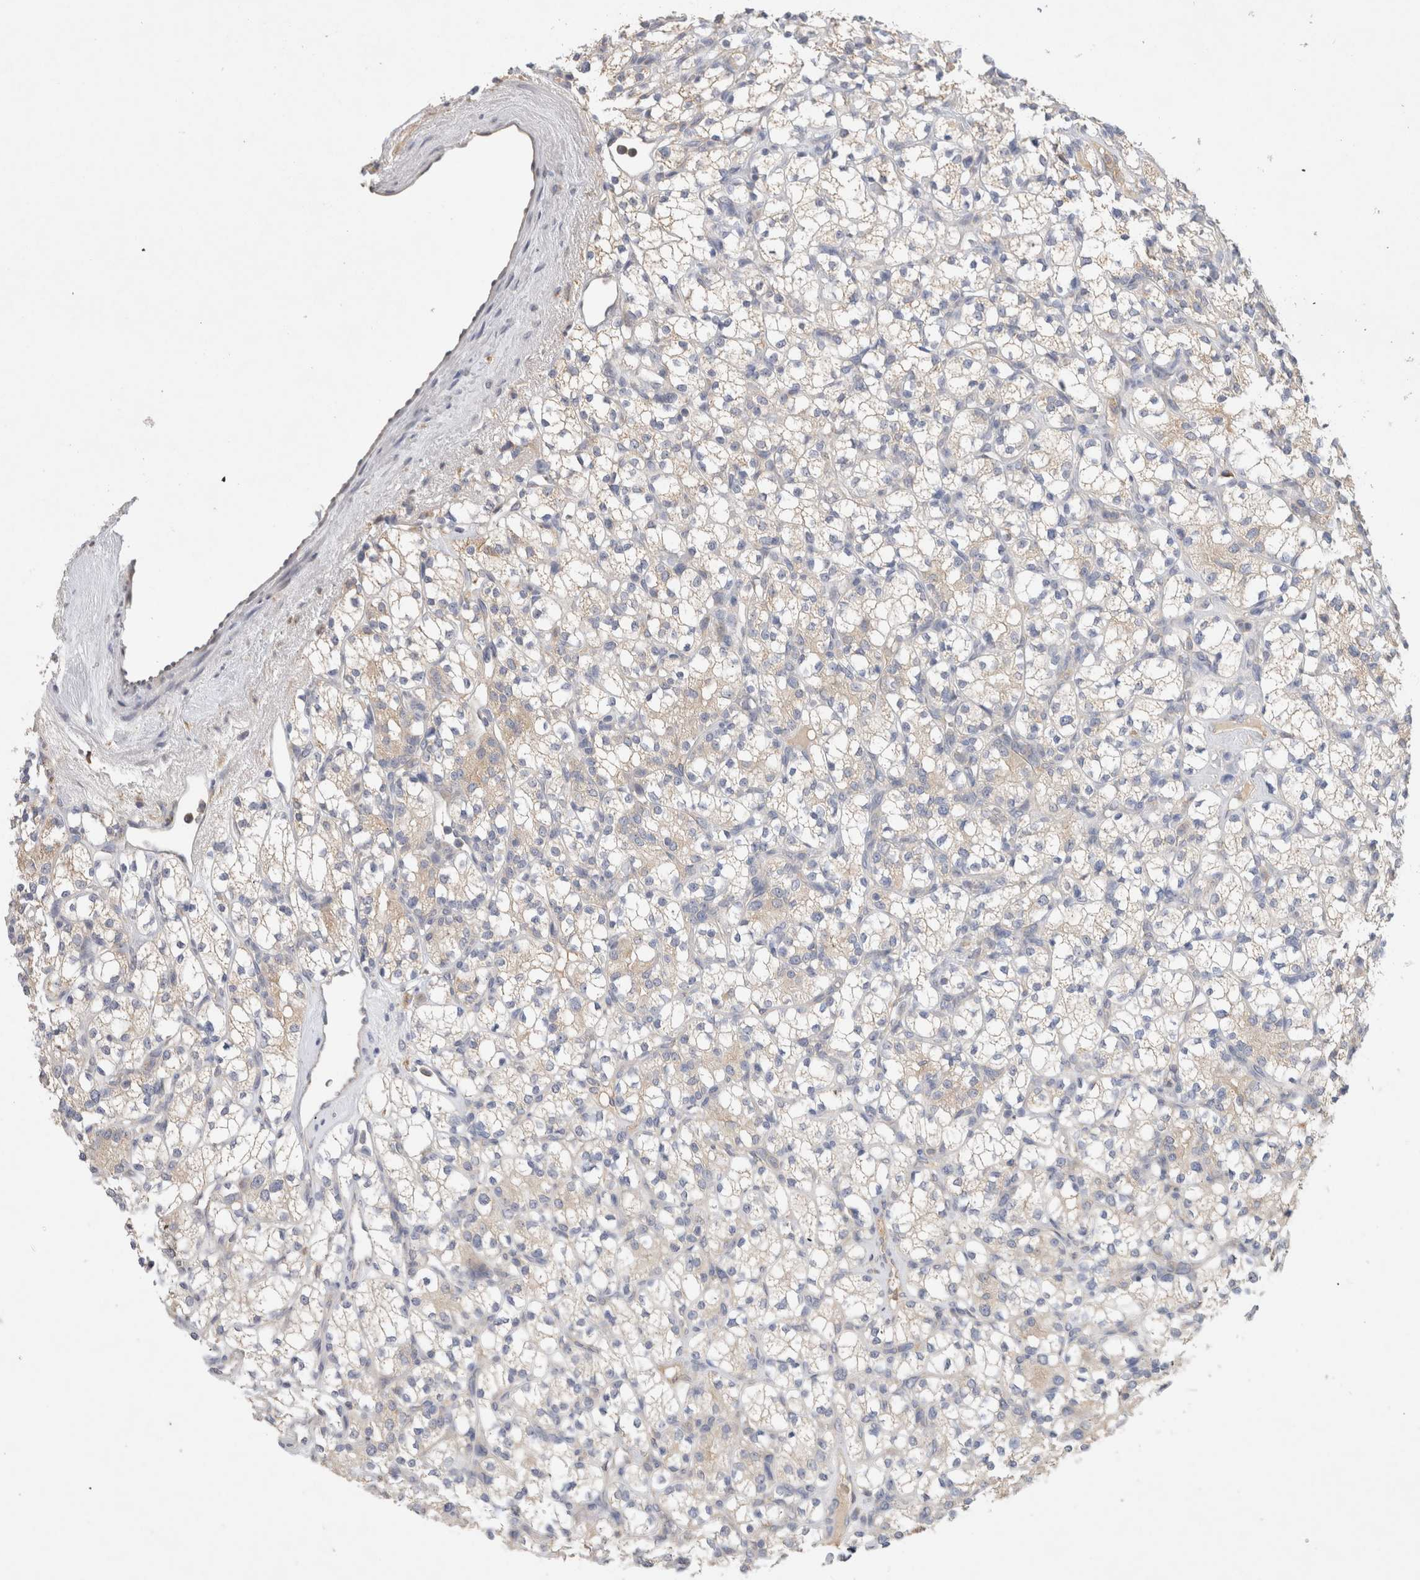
{"staining": {"intensity": "weak", "quantity": "25%-75%", "location": "cytoplasmic/membranous"}, "tissue": "renal cancer", "cell_type": "Tumor cells", "image_type": "cancer", "snomed": [{"axis": "morphology", "description": "Adenocarcinoma, NOS"}, {"axis": "topography", "description": "Kidney"}], "caption": "The micrograph displays a brown stain indicating the presence of a protein in the cytoplasmic/membranous of tumor cells in renal adenocarcinoma.", "gene": "GAS1", "patient": {"sex": "male", "age": 77}}